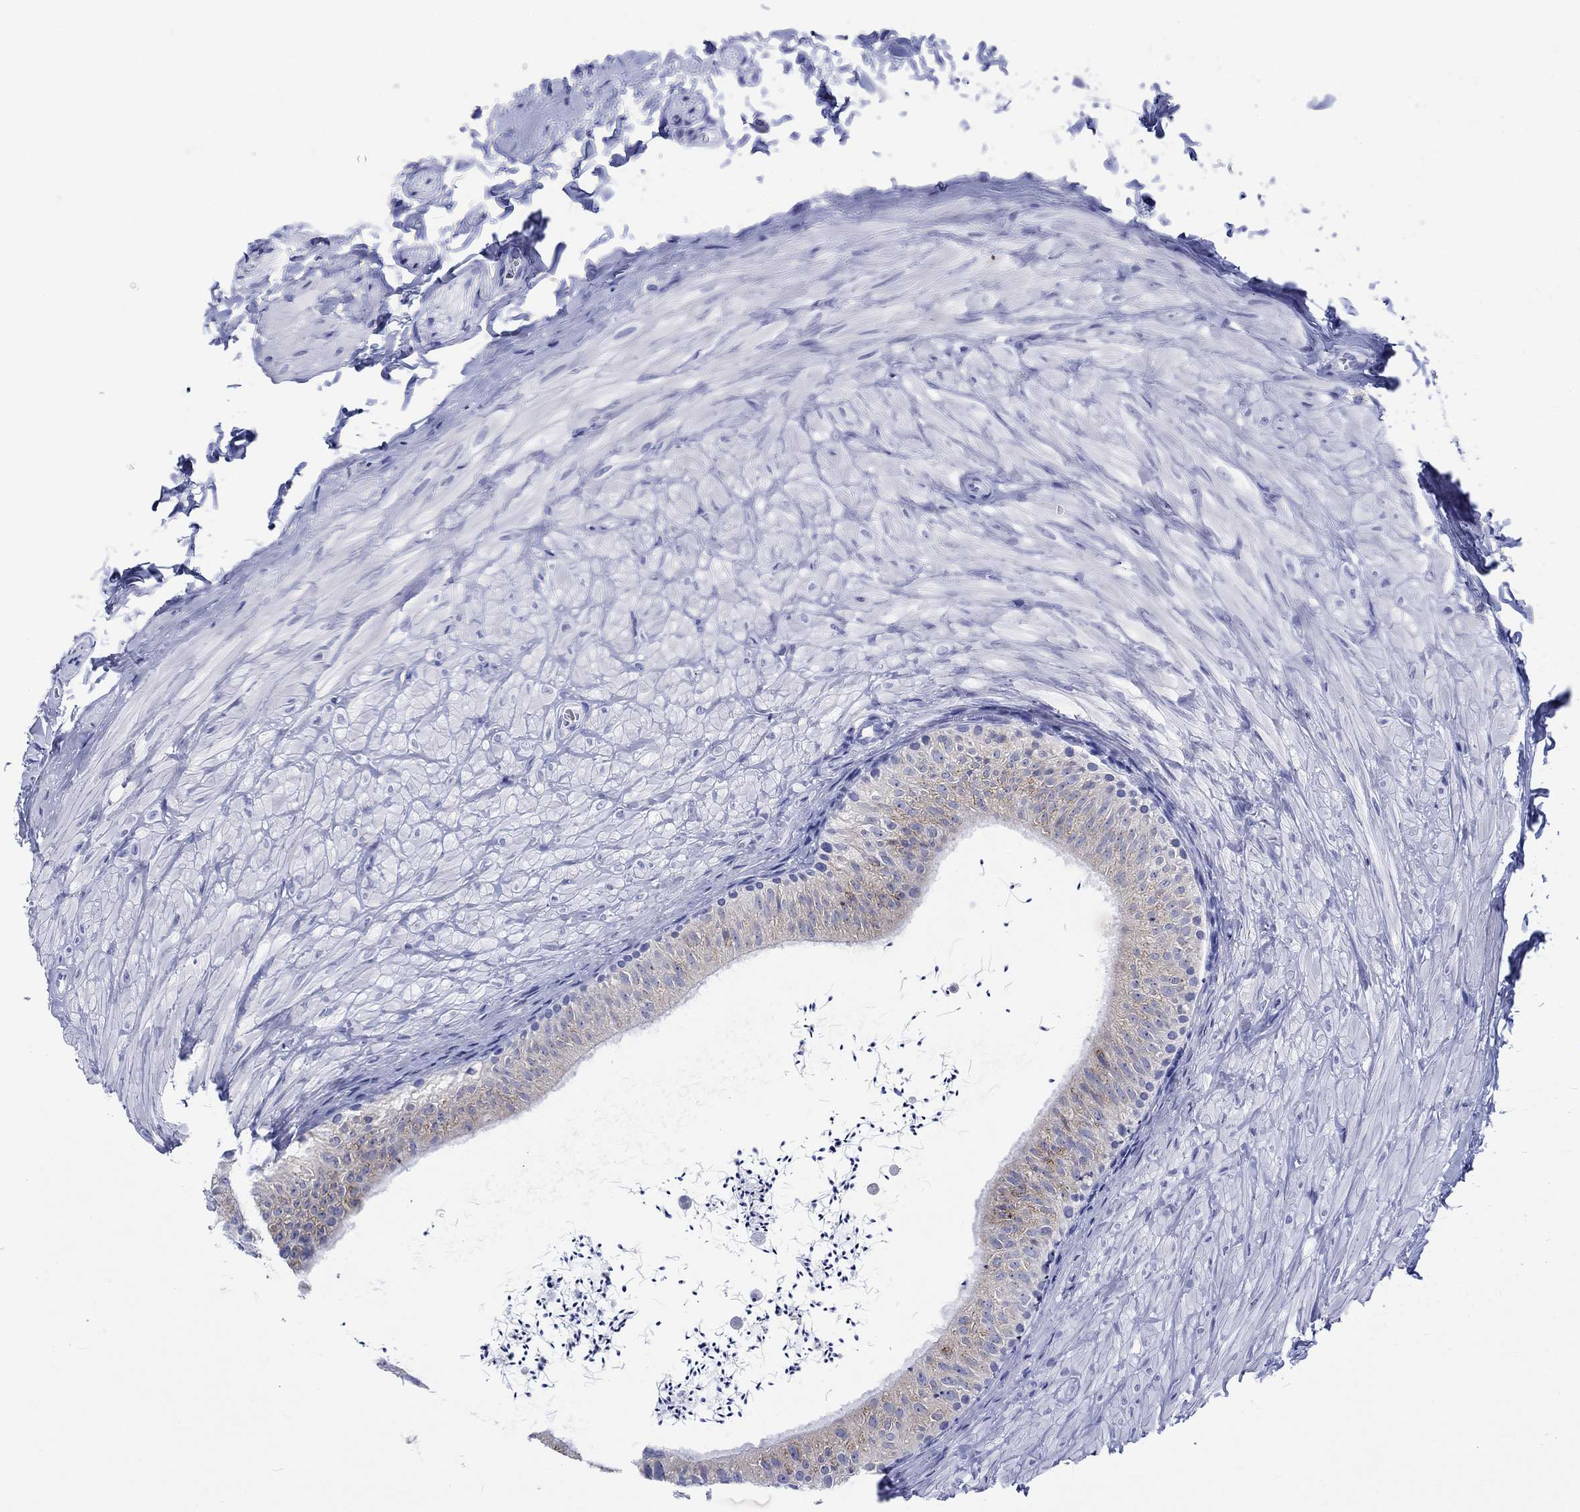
{"staining": {"intensity": "weak", "quantity": "<25%", "location": "cytoplasmic/membranous"}, "tissue": "epididymis", "cell_type": "Glandular cells", "image_type": "normal", "snomed": [{"axis": "morphology", "description": "Normal tissue, NOS"}, {"axis": "topography", "description": "Epididymis"}], "caption": "IHC of normal human epididymis reveals no positivity in glandular cells. (IHC, brightfield microscopy, high magnification).", "gene": "KRT76", "patient": {"sex": "male", "age": 32}}